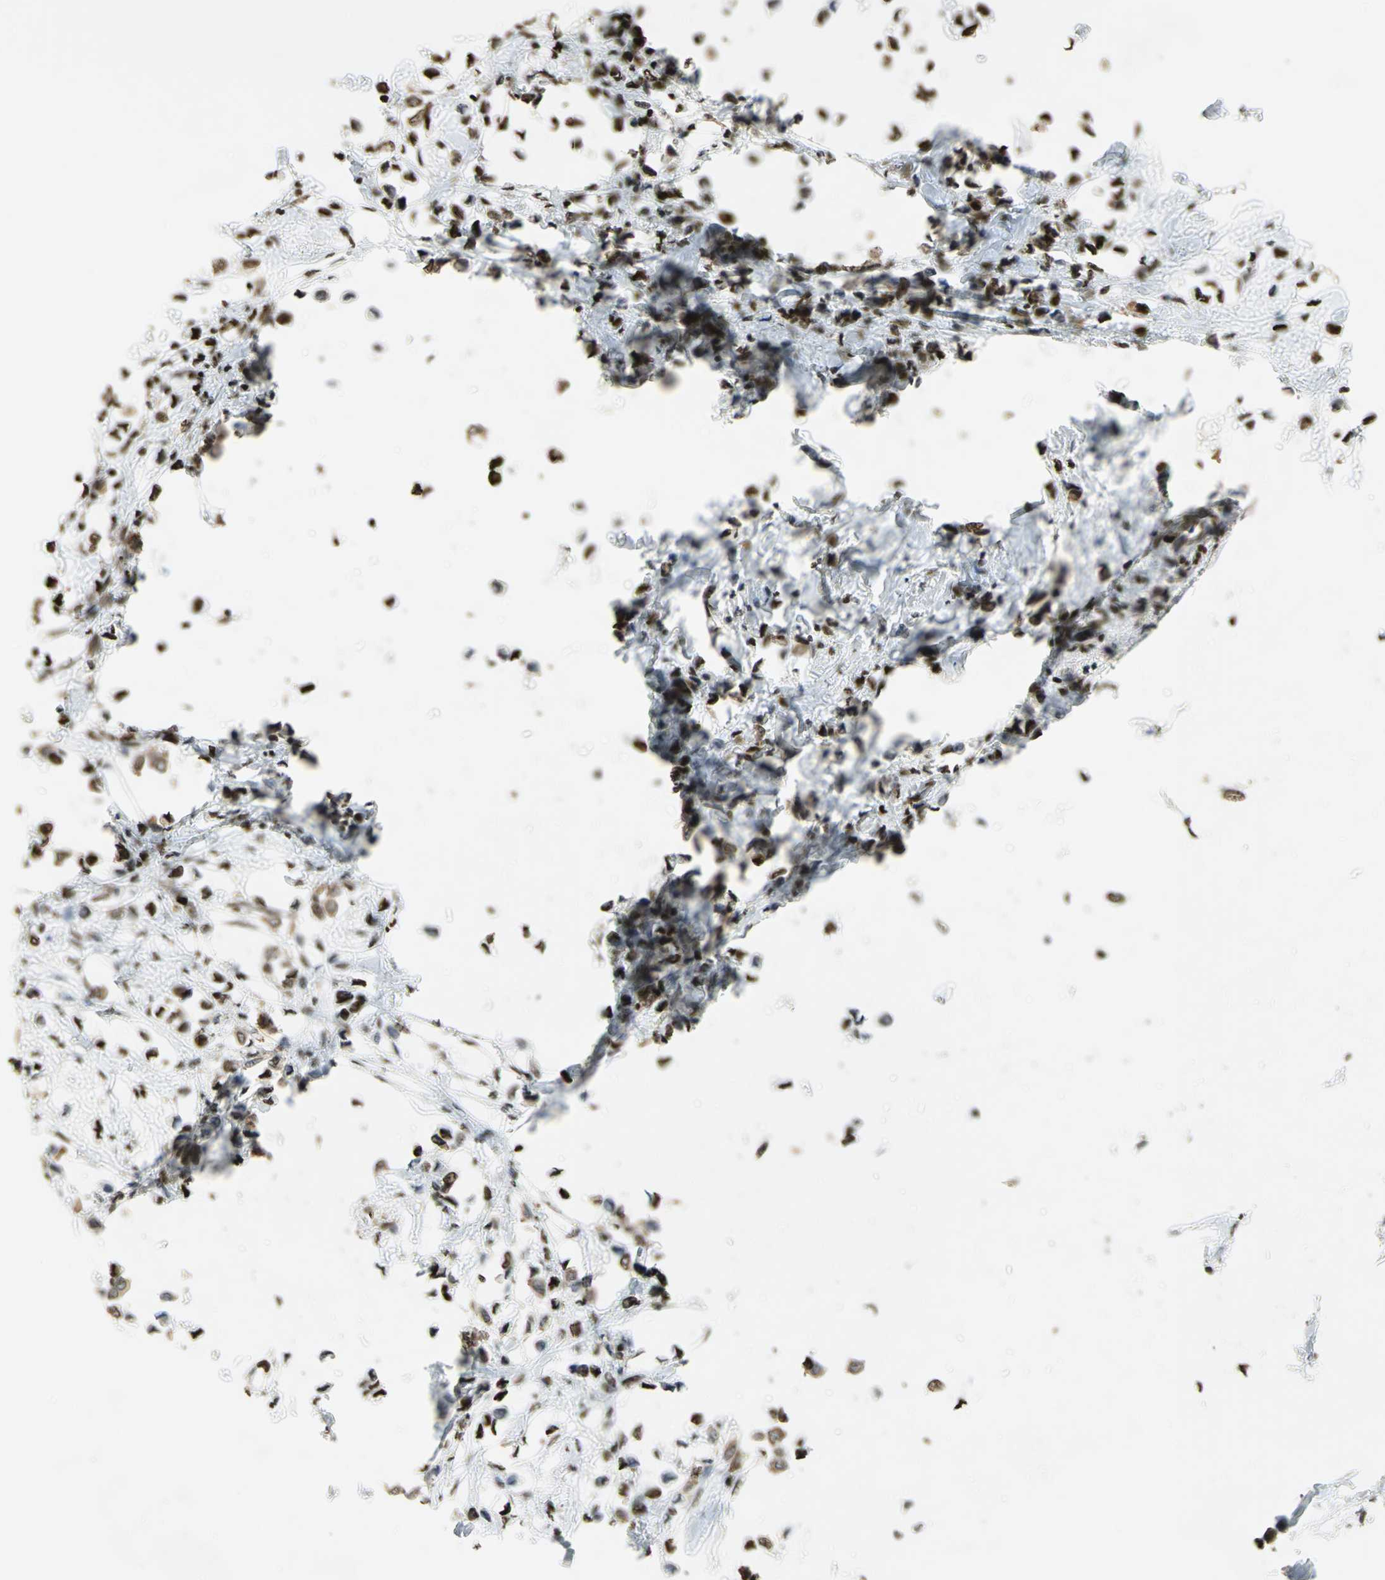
{"staining": {"intensity": "strong", "quantity": ">75%", "location": "nuclear"}, "tissue": "breast cancer", "cell_type": "Tumor cells", "image_type": "cancer", "snomed": [{"axis": "morphology", "description": "Lobular carcinoma"}, {"axis": "topography", "description": "Breast"}], "caption": "DAB (3,3'-diaminobenzidine) immunohistochemical staining of human breast cancer displays strong nuclear protein expression in about >75% of tumor cells. (brown staining indicates protein expression, while blue staining denotes nuclei).", "gene": "HMGB1", "patient": {"sex": "female", "age": 51}}